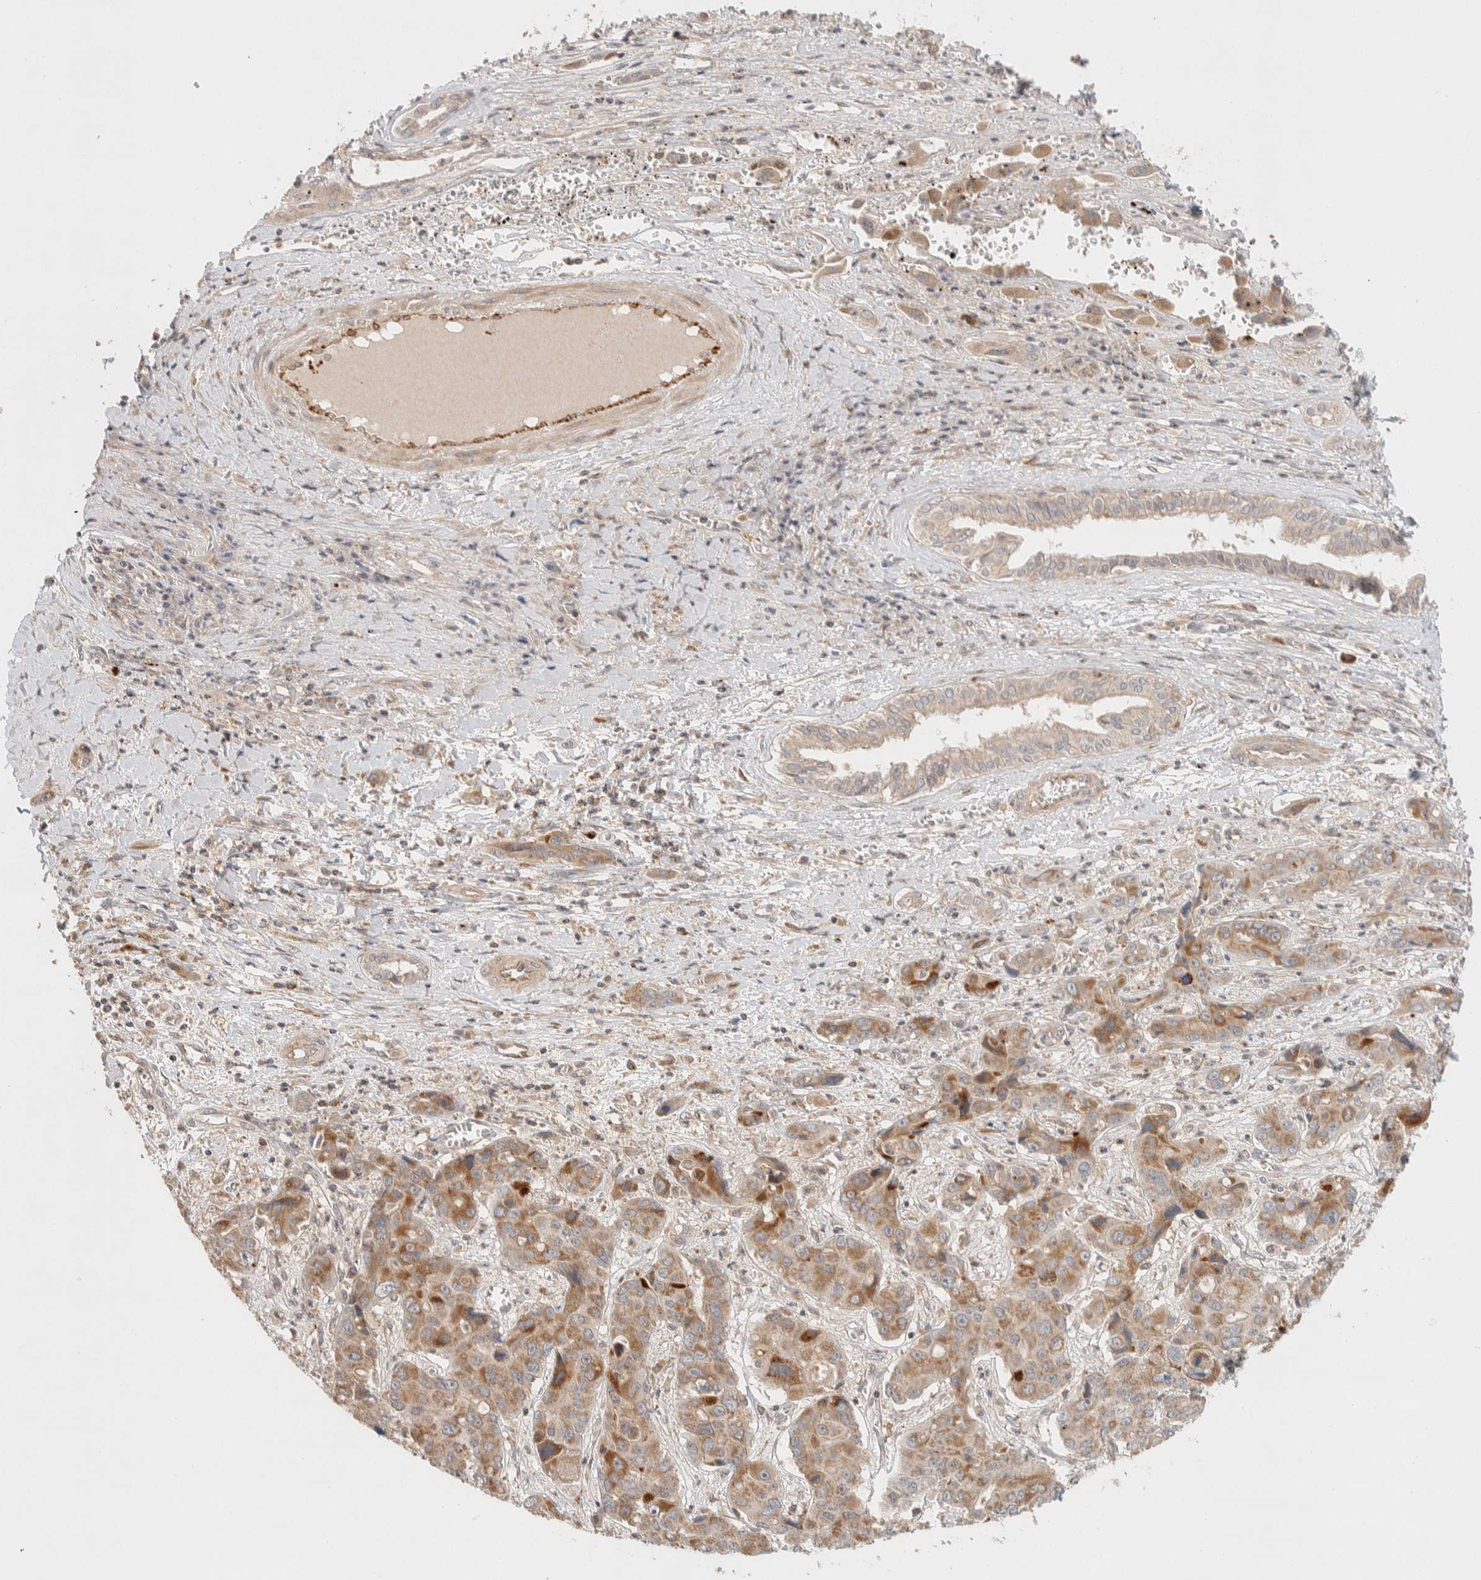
{"staining": {"intensity": "weak", "quantity": ">75%", "location": "cytoplasmic/membranous"}, "tissue": "liver cancer", "cell_type": "Tumor cells", "image_type": "cancer", "snomed": [{"axis": "morphology", "description": "Cholangiocarcinoma"}, {"axis": "topography", "description": "Liver"}], "caption": "High-magnification brightfield microscopy of cholangiocarcinoma (liver) stained with DAB (3,3'-diaminobenzidine) (brown) and counterstained with hematoxylin (blue). tumor cells exhibit weak cytoplasmic/membranous positivity is identified in approximately>75% of cells.", "gene": "KIF9", "patient": {"sex": "male", "age": 67}}